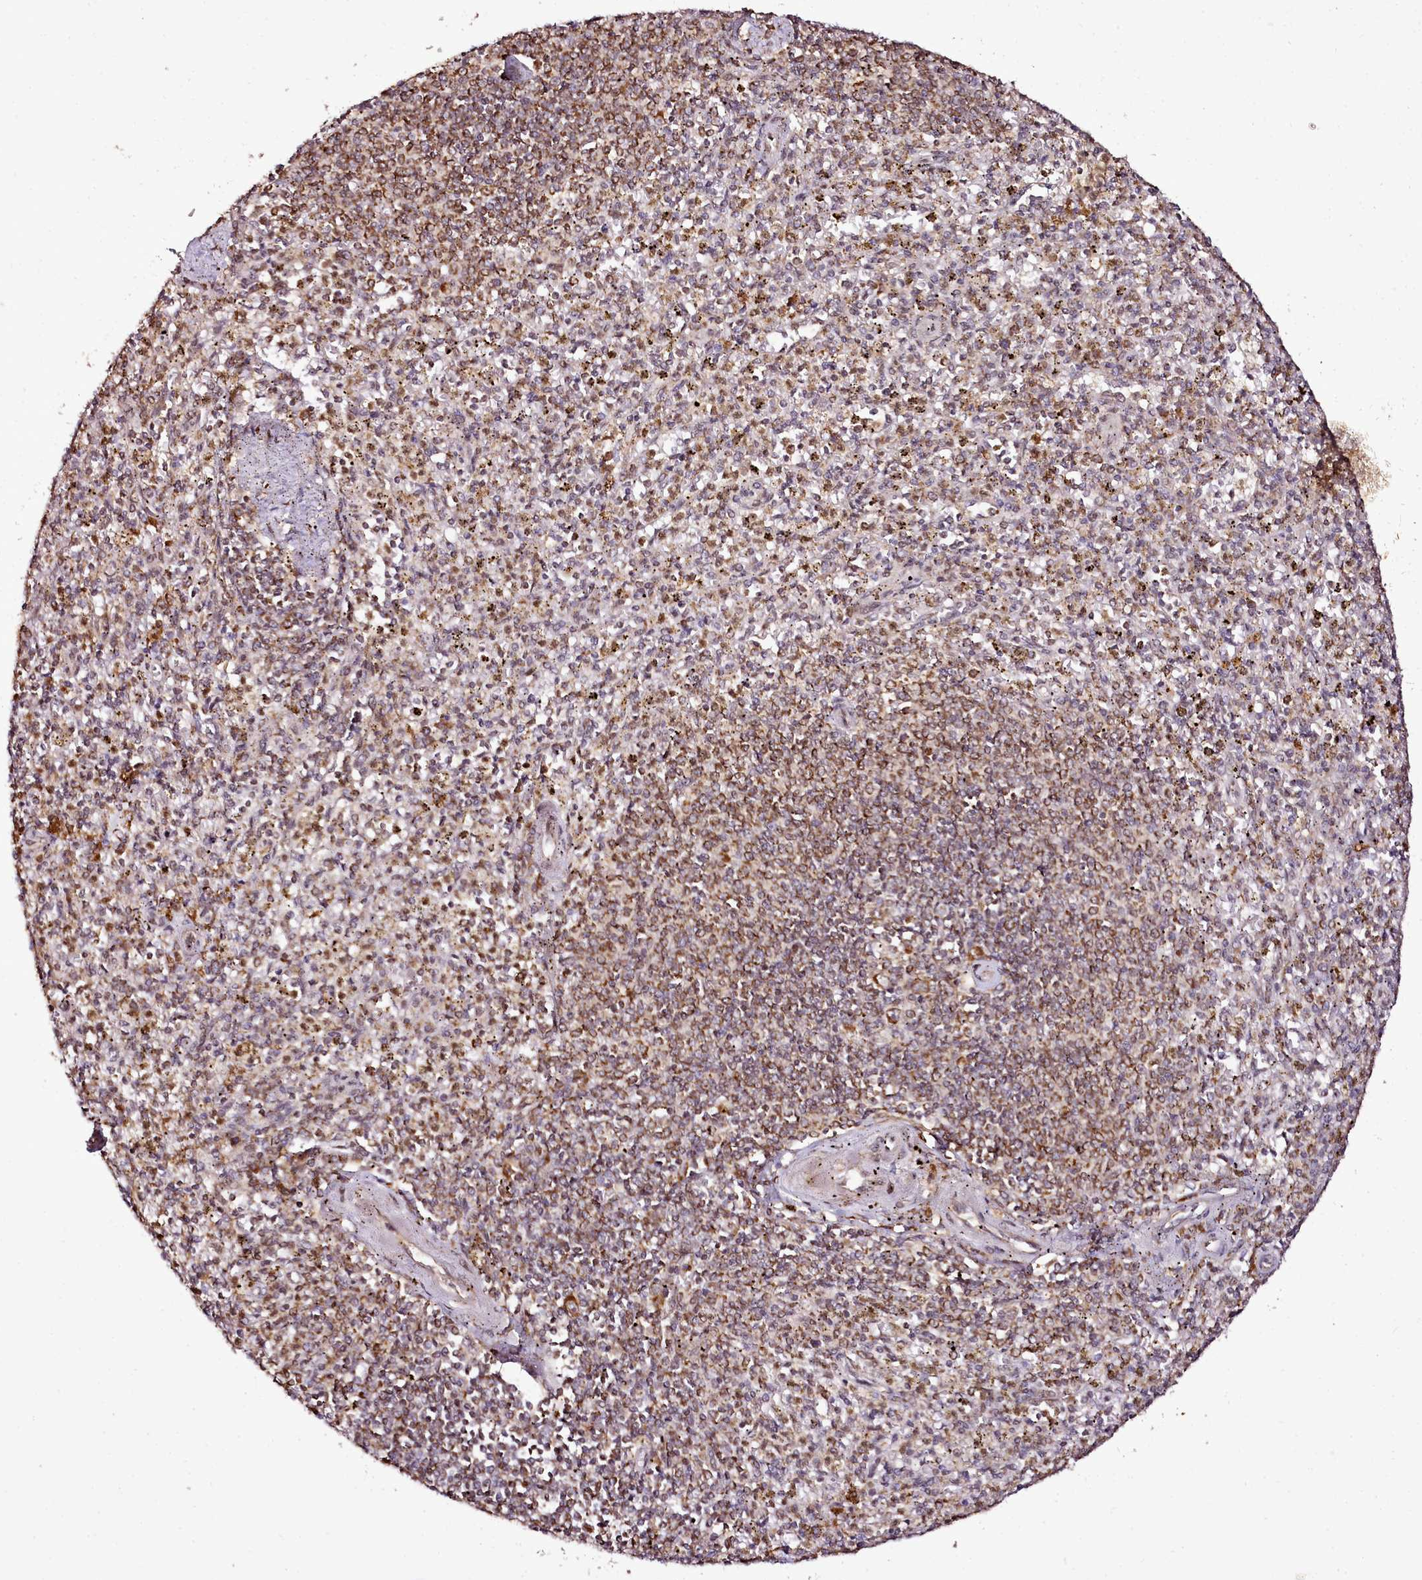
{"staining": {"intensity": "moderate", "quantity": "<25%", "location": "cytoplasmic/membranous,nuclear"}, "tissue": "spleen", "cell_type": "Cells in red pulp", "image_type": "normal", "snomed": [{"axis": "morphology", "description": "Normal tissue, NOS"}, {"axis": "topography", "description": "Spleen"}], "caption": "Immunohistochemical staining of normal human spleen reveals moderate cytoplasmic/membranous,nuclear protein positivity in approximately <25% of cells in red pulp. (Stains: DAB in brown, nuclei in blue, Microscopy: brightfield microscopy at high magnification).", "gene": "EDIL3", "patient": {"sex": "male", "age": 72}}